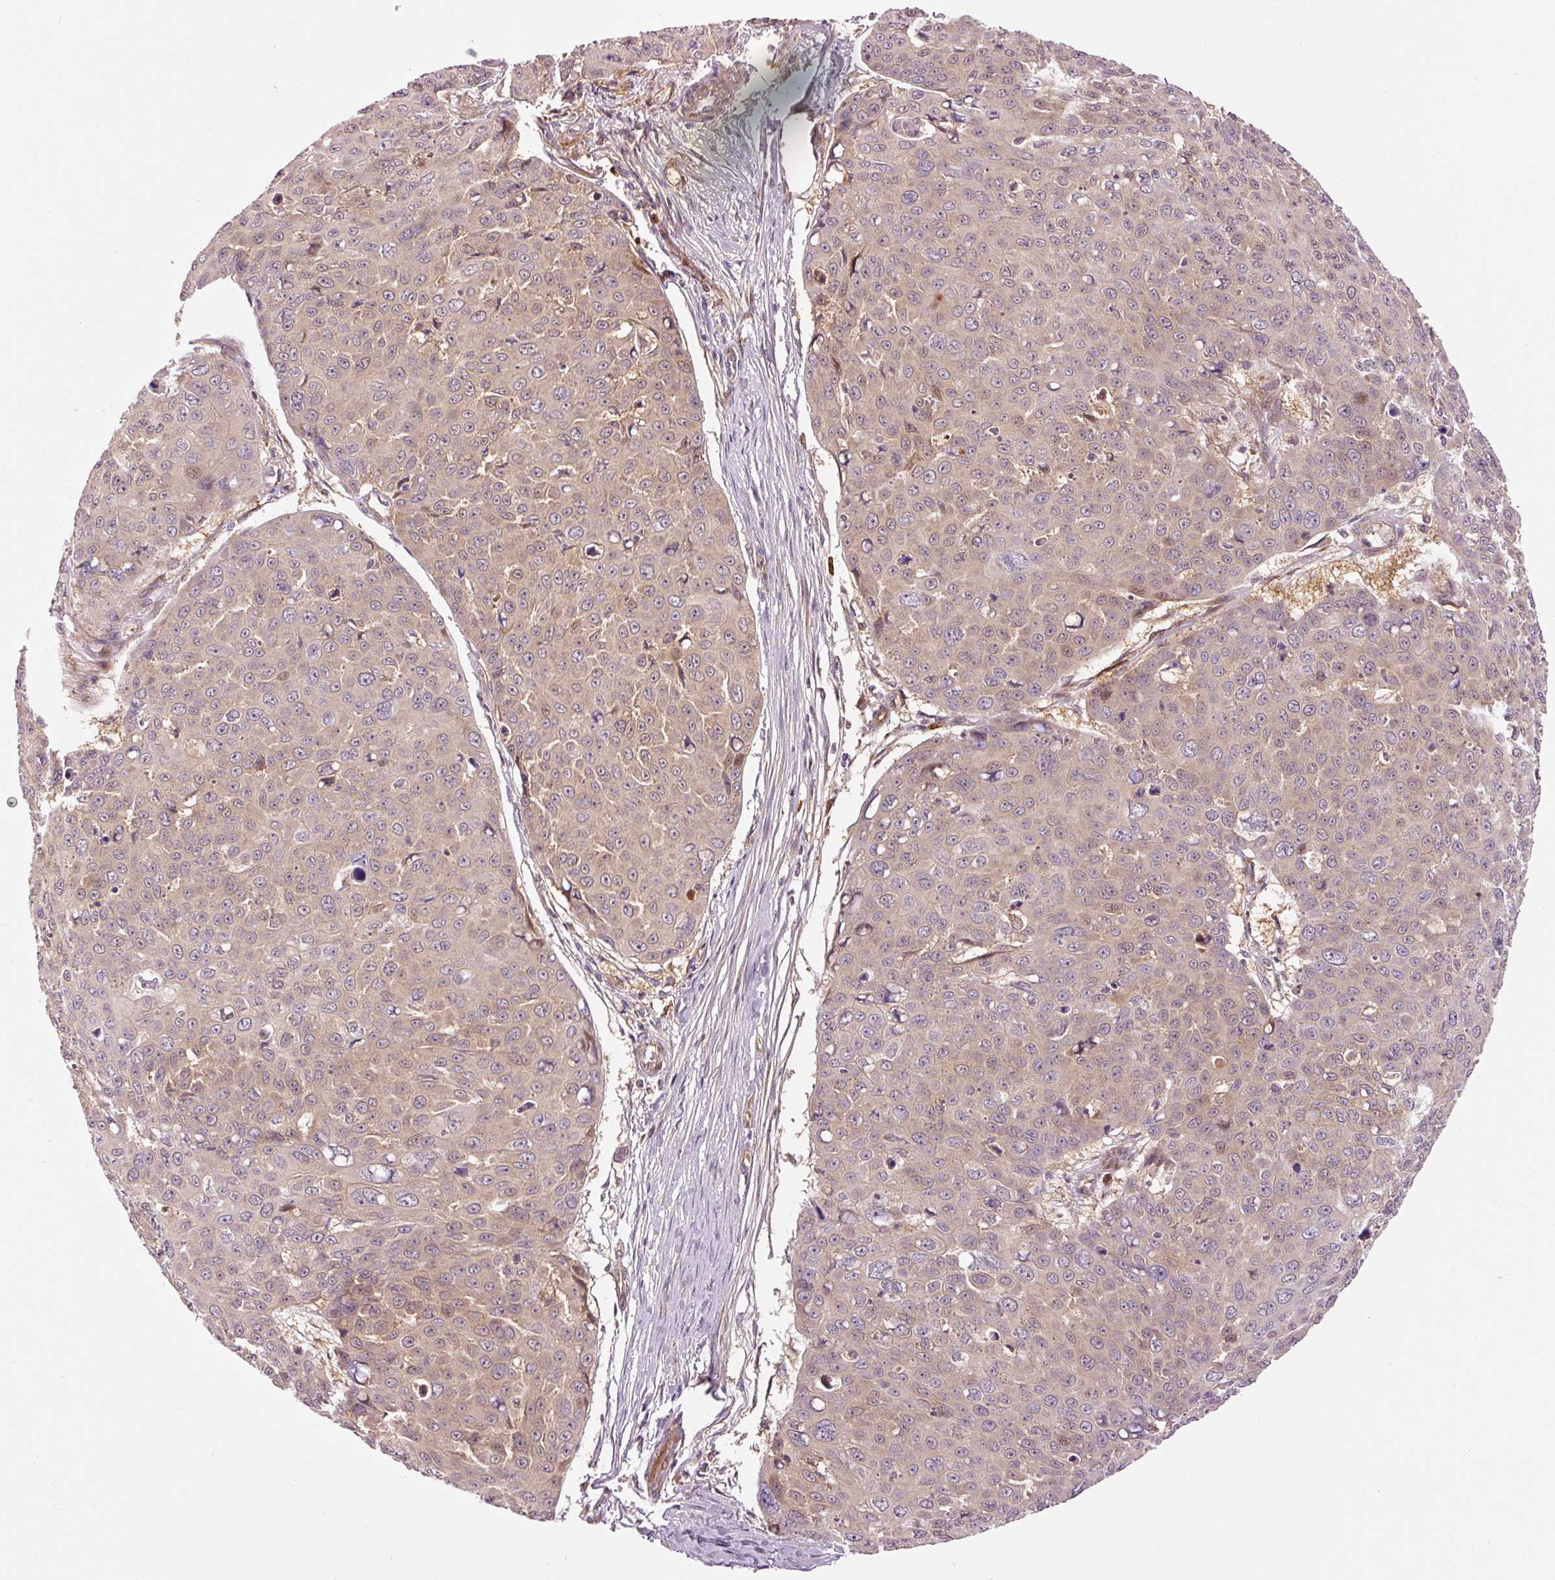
{"staining": {"intensity": "weak", "quantity": "25%-75%", "location": "cytoplasmic/membranous"}, "tissue": "skin cancer", "cell_type": "Tumor cells", "image_type": "cancer", "snomed": [{"axis": "morphology", "description": "Squamous cell carcinoma, NOS"}, {"axis": "topography", "description": "Skin"}], "caption": "The immunohistochemical stain shows weak cytoplasmic/membranous positivity in tumor cells of skin squamous cell carcinoma tissue.", "gene": "PPP1R14B", "patient": {"sex": "male", "age": 71}}